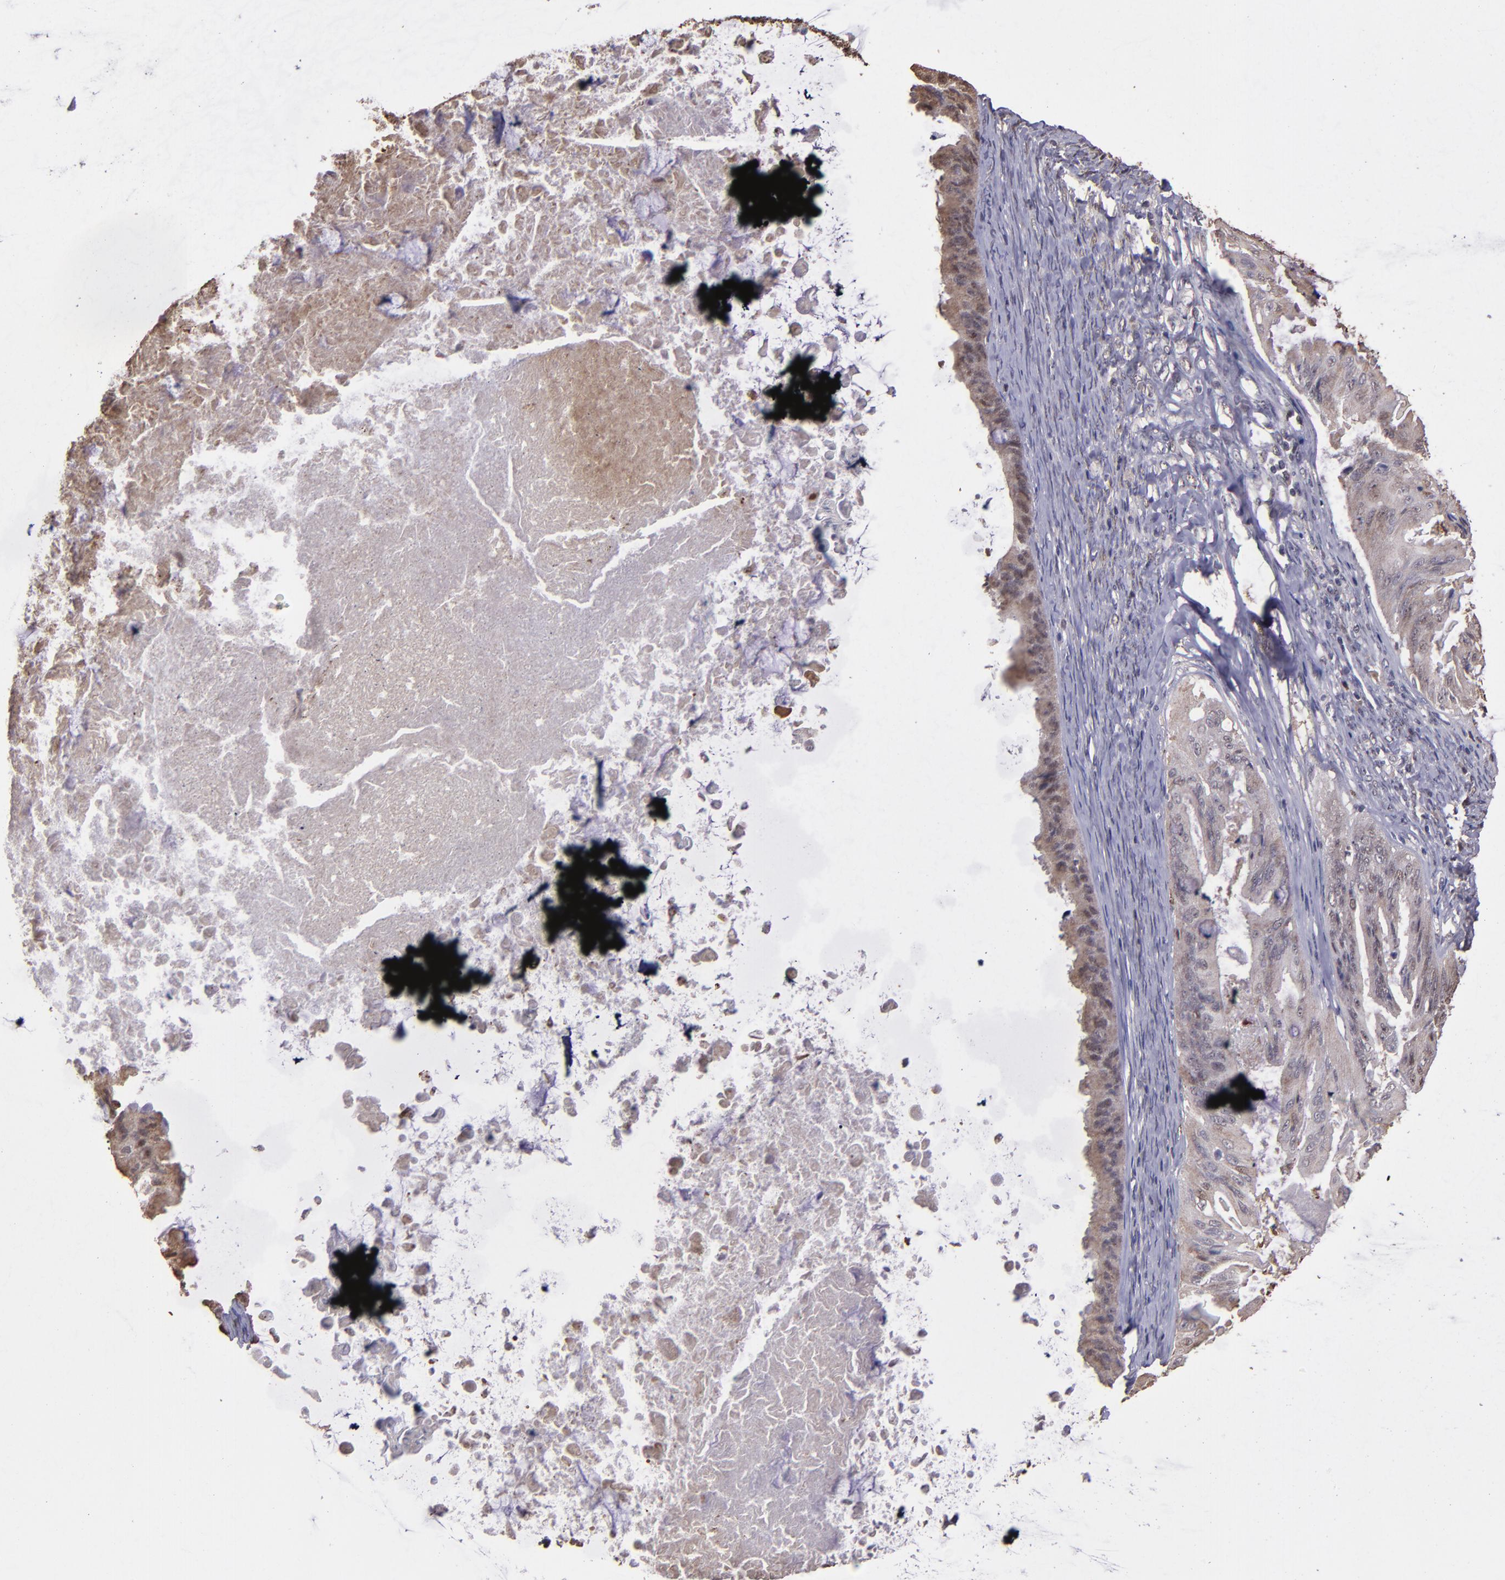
{"staining": {"intensity": "weak", "quantity": ">75%", "location": "cytoplasmic/membranous"}, "tissue": "ovarian cancer", "cell_type": "Tumor cells", "image_type": "cancer", "snomed": [{"axis": "morphology", "description": "Cystadenocarcinoma, mucinous, NOS"}, {"axis": "topography", "description": "Ovary"}], "caption": "Immunohistochemistry (IHC) staining of mucinous cystadenocarcinoma (ovarian), which reveals low levels of weak cytoplasmic/membranous positivity in approximately >75% of tumor cells indicating weak cytoplasmic/membranous protein staining. The staining was performed using DAB (3,3'-diaminobenzidine) (brown) for protein detection and nuclei were counterstained in hematoxylin (blue).", "gene": "SERPINF2", "patient": {"sex": "female", "age": 37}}